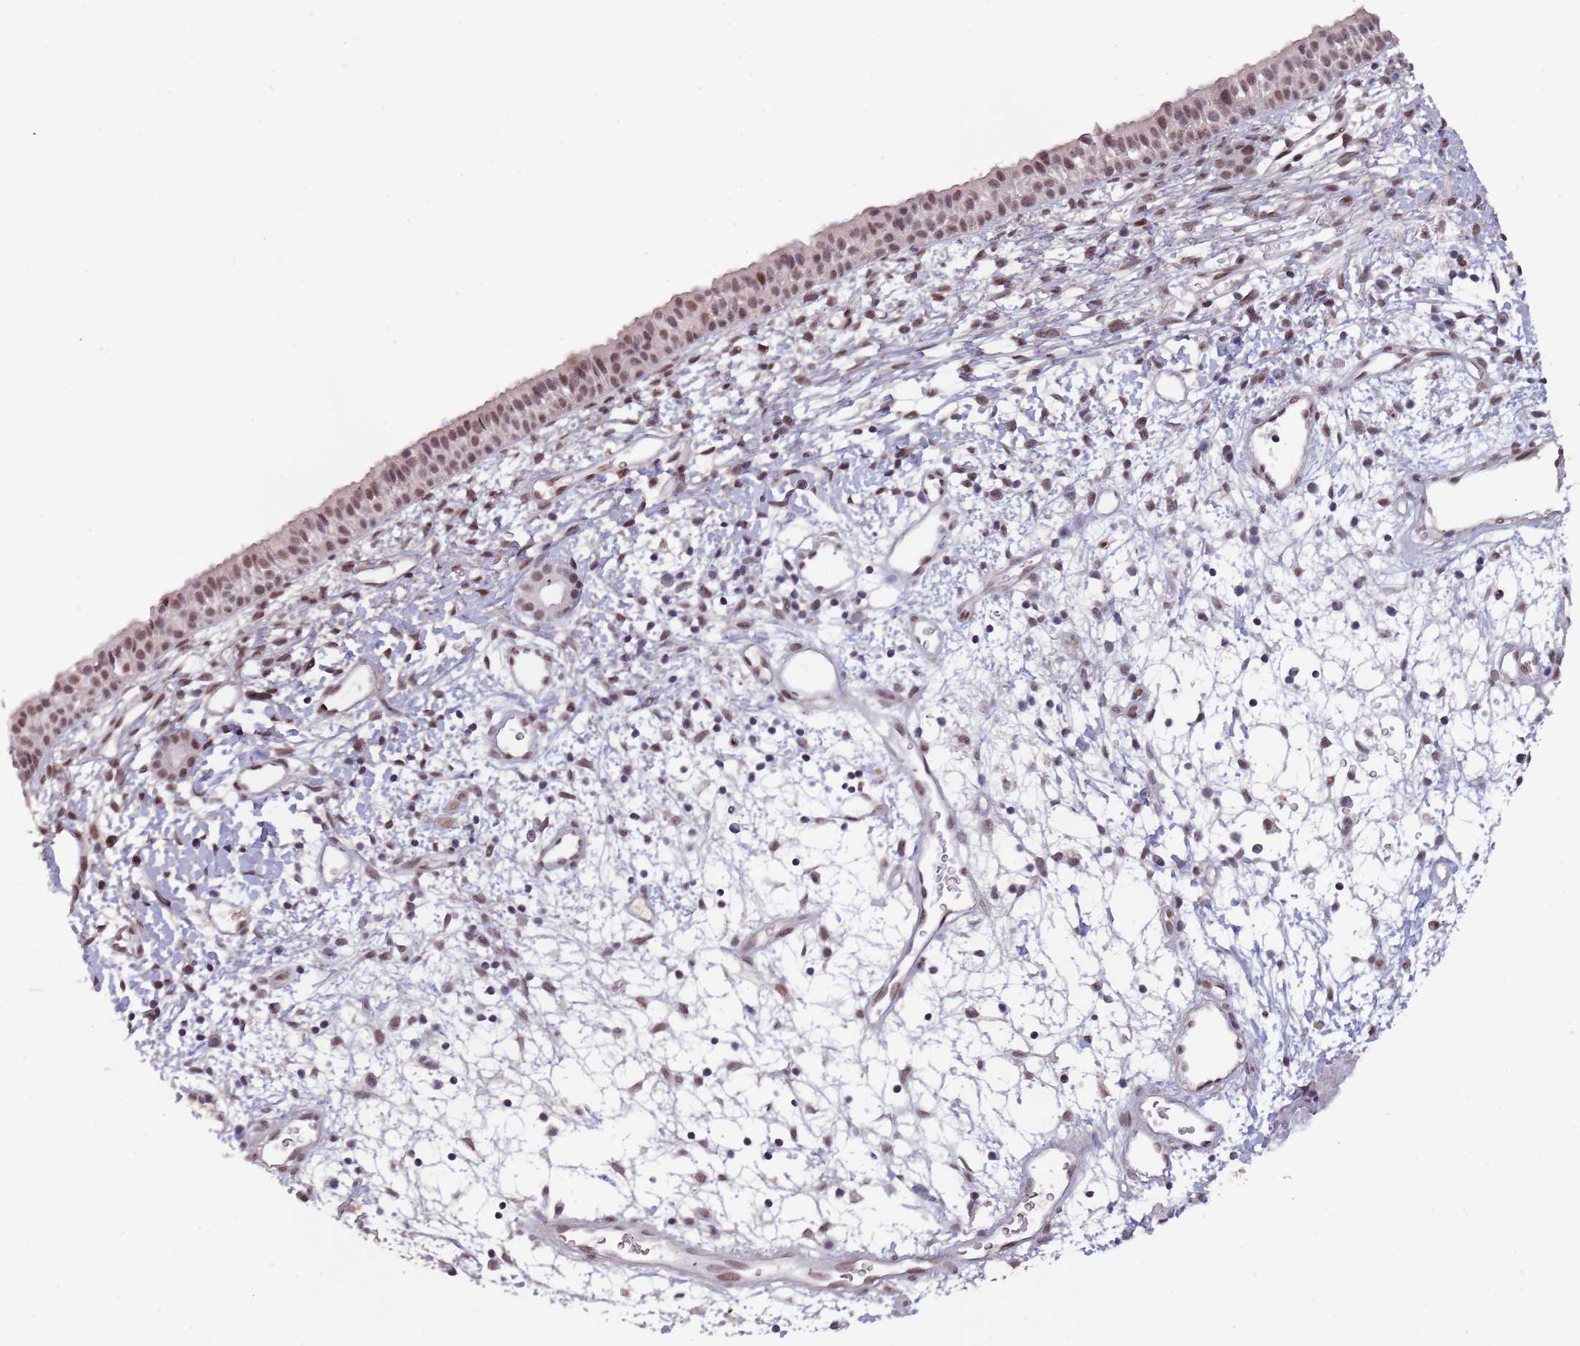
{"staining": {"intensity": "moderate", "quantity": ">75%", "location": "nuclear"}, "tissue": "nasopharynx", "cell_type": "Respiratory epithelial cells", "image_type": "normal", "snomed": [{"axis": "morphology", "description": "Normal tissue, NOS"}, {"axis": "topography", "description": "Nasopharynx"}], "caption": "Benign nasopharynx was stained to show a protein in brown. There is medium levels of moderate nuclear positivity in about >75% of respiratory epithelial cells. The staining is performed using DAB (3,3'-diaminobenzidine) brown chromogen to label protein expression. The nuclei are counter-stained blue using hematoxylin.", "gene": "CIZ1", "patient": {"sex": "male", "age": 22}}